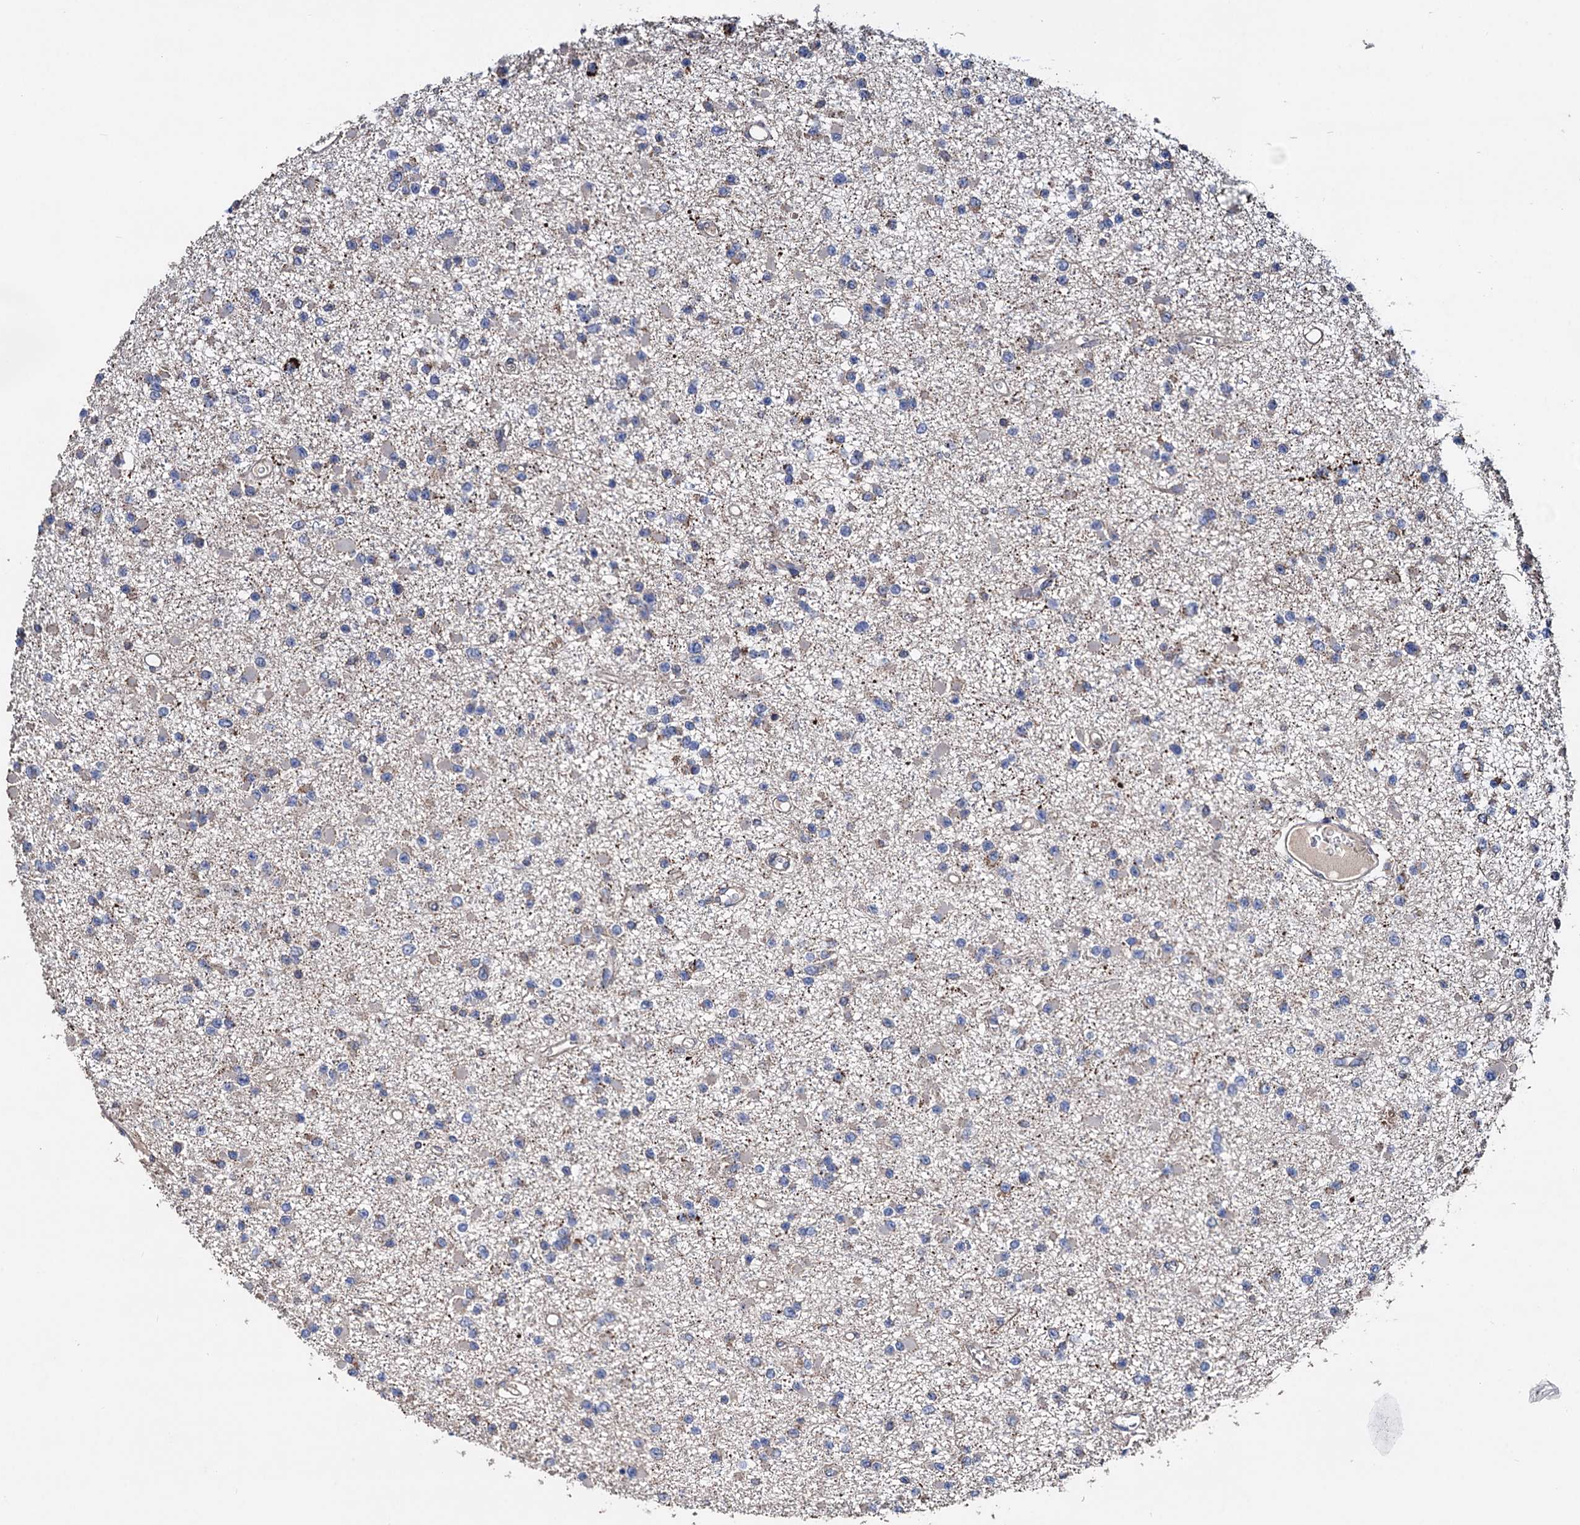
{"staining": {"intensity": "negative", "quantity": "none", "location": "none"}, "tissue": "glioma", "cell_type": "Tumor cells", "image_type": "cancer", "snomed": [{"axis": "morphology", "description": "Glioma, malignant, Low grade"}, {"axis": "topography", "description": "Brain"}], "caption": "The immunohistochemistry (IHC) photomicrograph has no significant staining in tumor cells of malignant glioma (low-grade) tissue.", "gene": "STING1", "patient": {"sex": "female", "age": 22}}